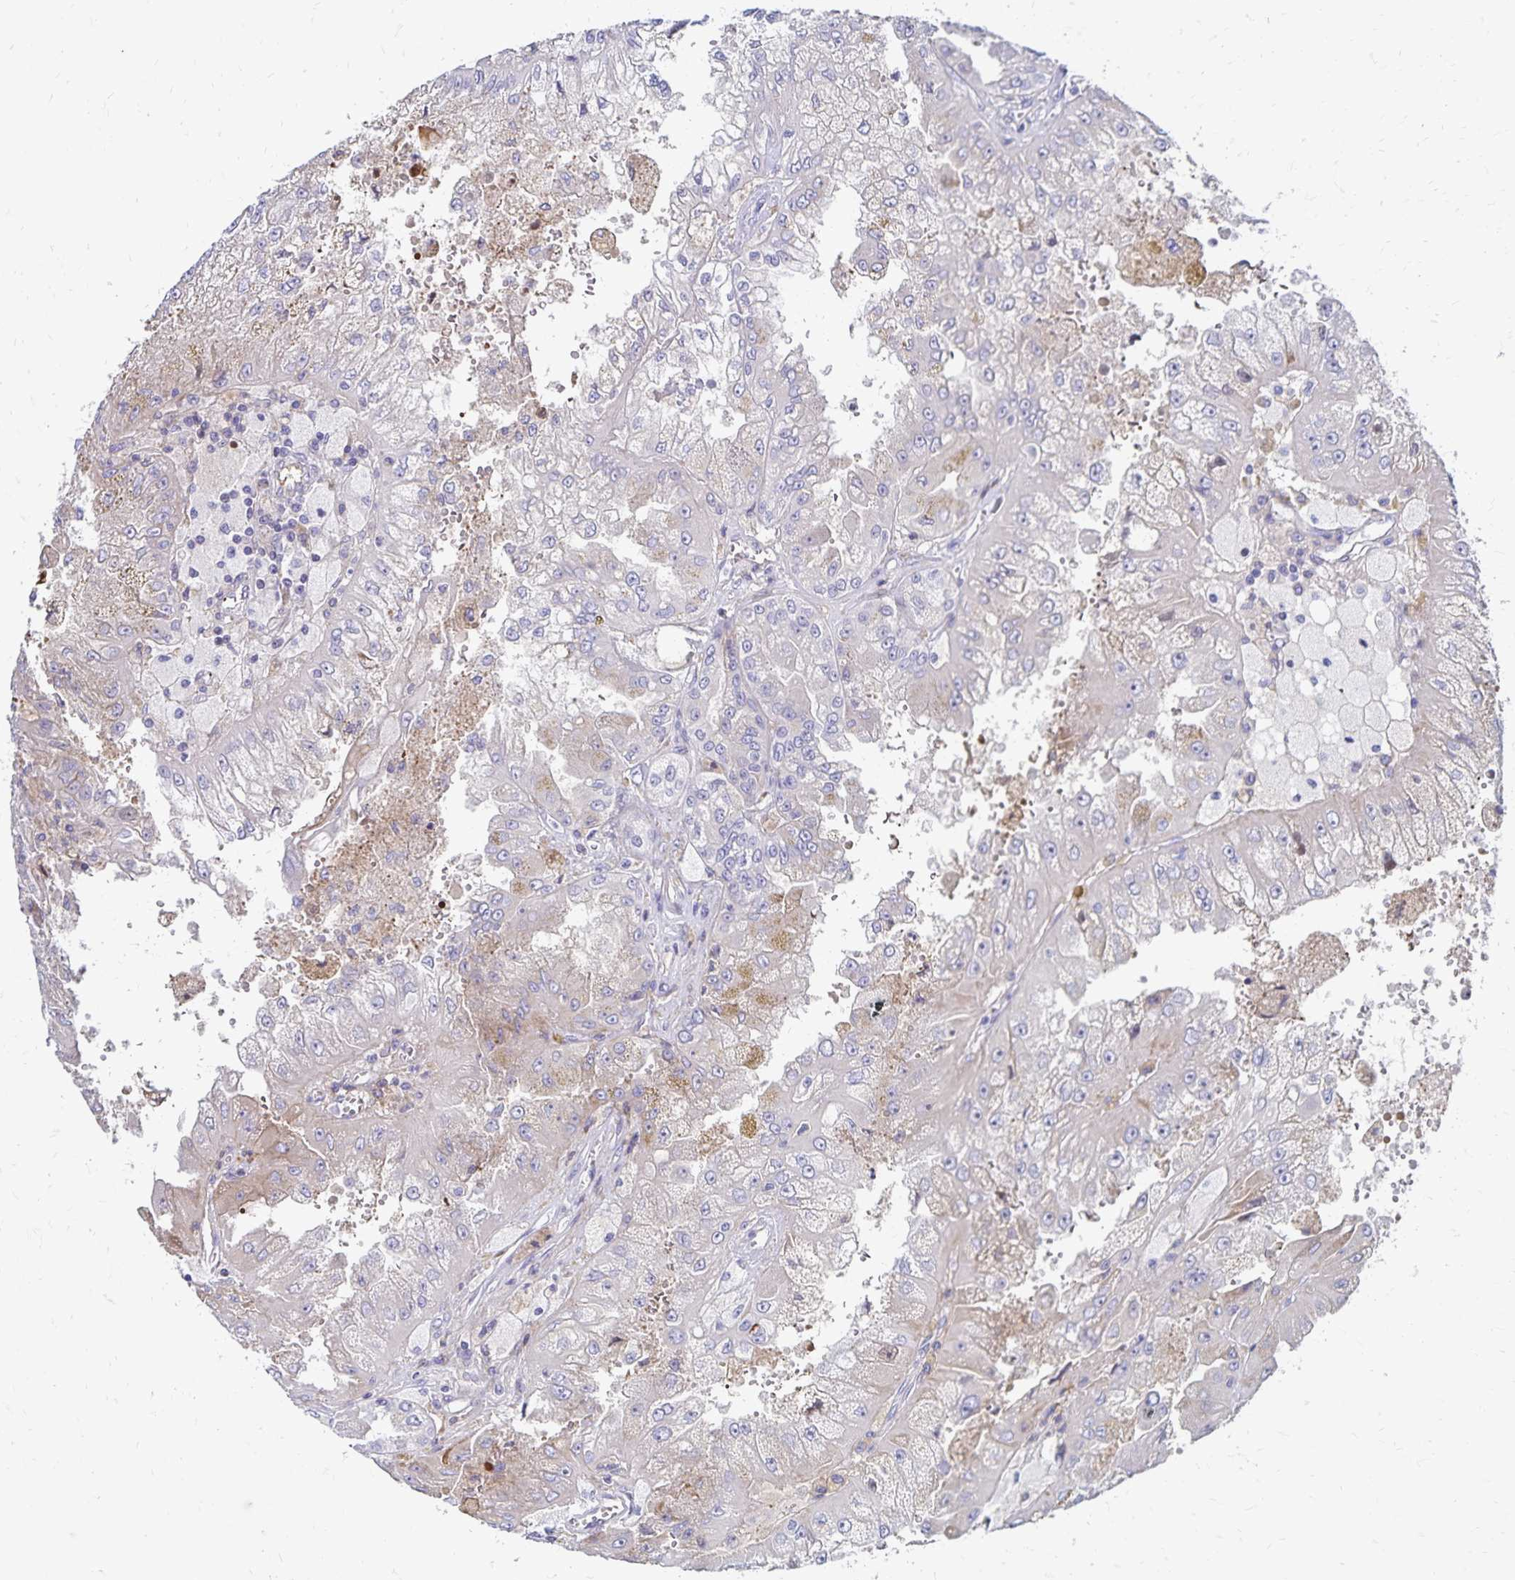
{"staining": {"intensity": "negative", "quantity": "none", "location": "none"}, "tissue": "renal cancer", "cell_type": "Tumor cells", "image_type": "cancer", "snomed": [{"axis": "morphology", "description": "Adenocarcinoma, NOS"}, {"axis": "topography", "description": "Kidney"}], "caption": "This micrograph is of renal cancer stained with IHC to label a protein in brown with the nuclei are counter-stained blue. There is no positivity in tumor cells. Brightfield microscopy of IHC stained with DAB (3,3'-diaminobenzidine) (brown) and hematoxylin (blue), captured at high magnification.", "gene": "NECAP1", "patient": {"sex": "male", "age": 58}}